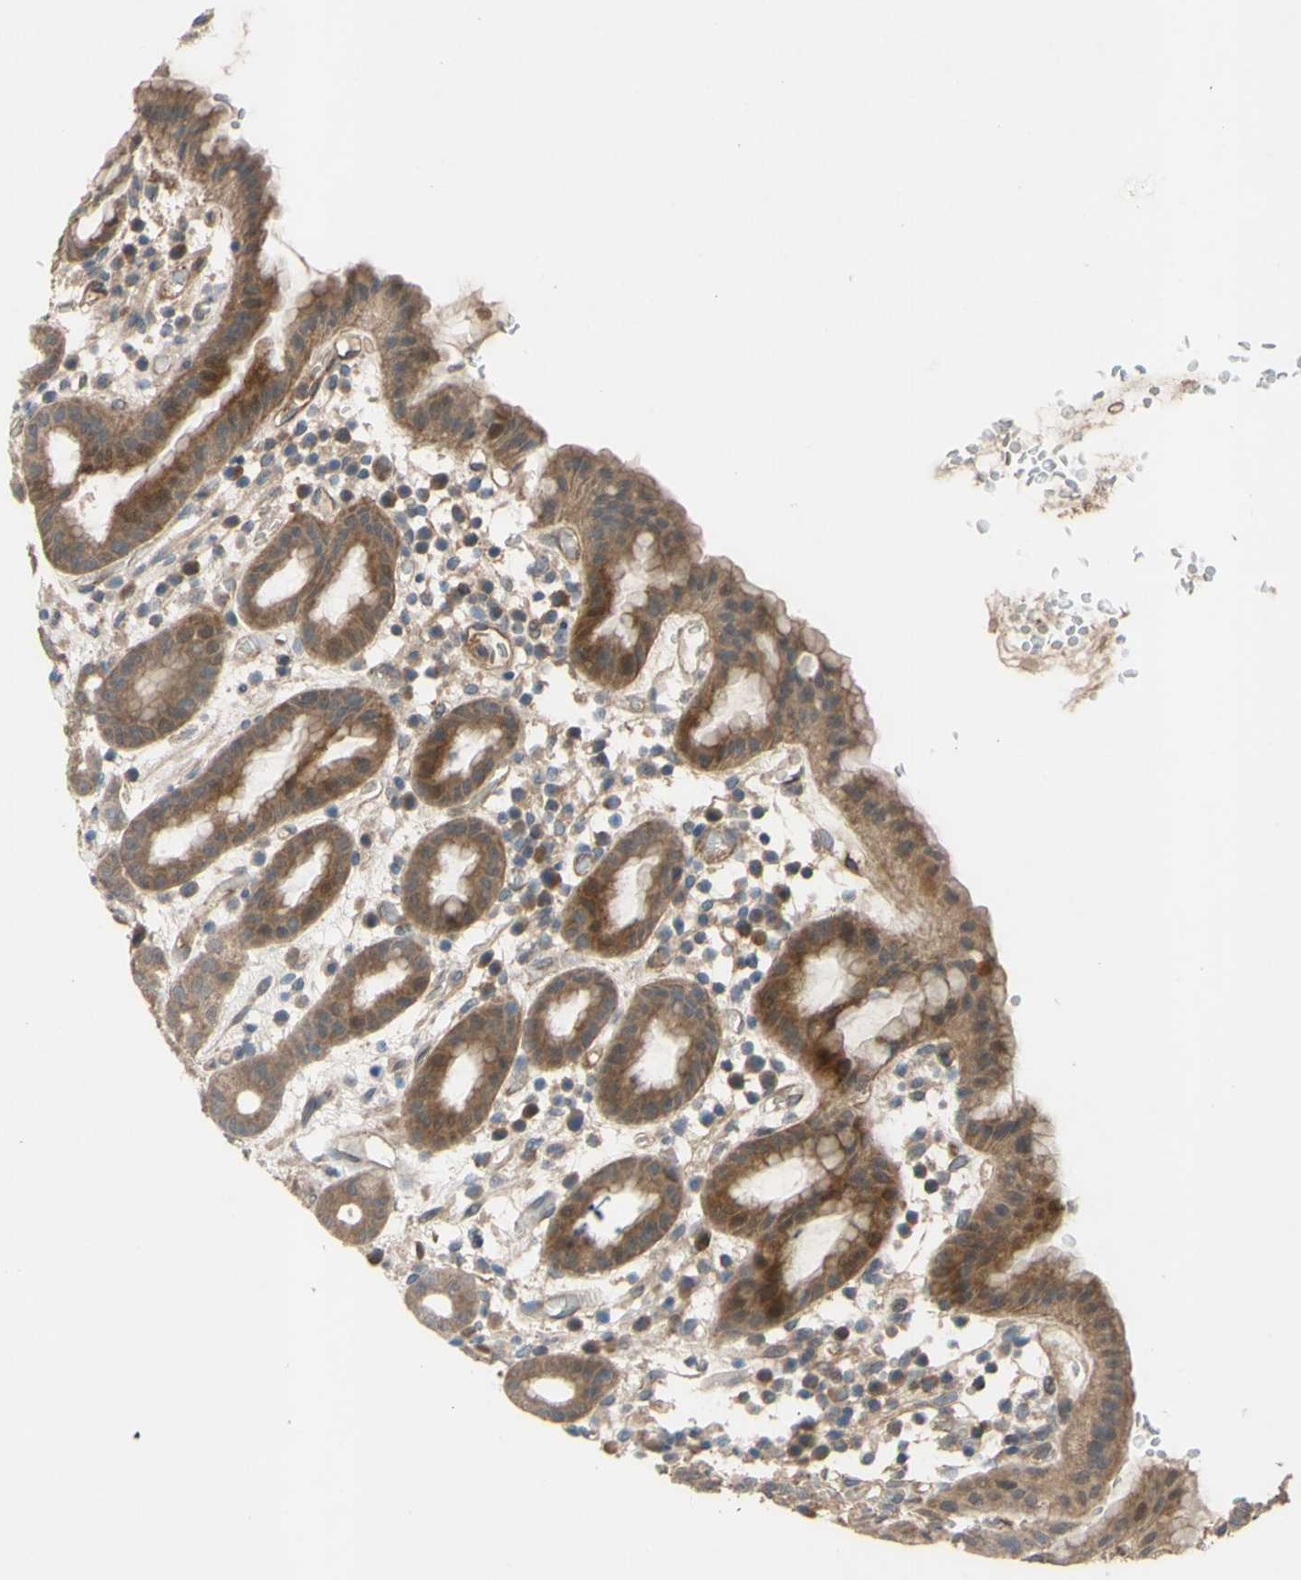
{"staining": {"intensity": "moderate", "quantity": ">75%", "location": "cytoplasmic/membranous"}, "tissue": "stomach", "cell_type": "Glandular cells", "image_type": "normal", "snomed": [{"axis": "morphology", "description": "Normal tissue, NOS"}, {"axis": "topography", "description": "Stomach, upper"}], "caption": "DAB (3,3'-diaminobenzidine) immunohistochemical staining of unremarkable stomach exhibits moderate cytoplasmic/membranous protein staining in approximately >75% of glandular cells.", "gene": "SHROOM4", "patient": {"sex": "male", "age": 68}}